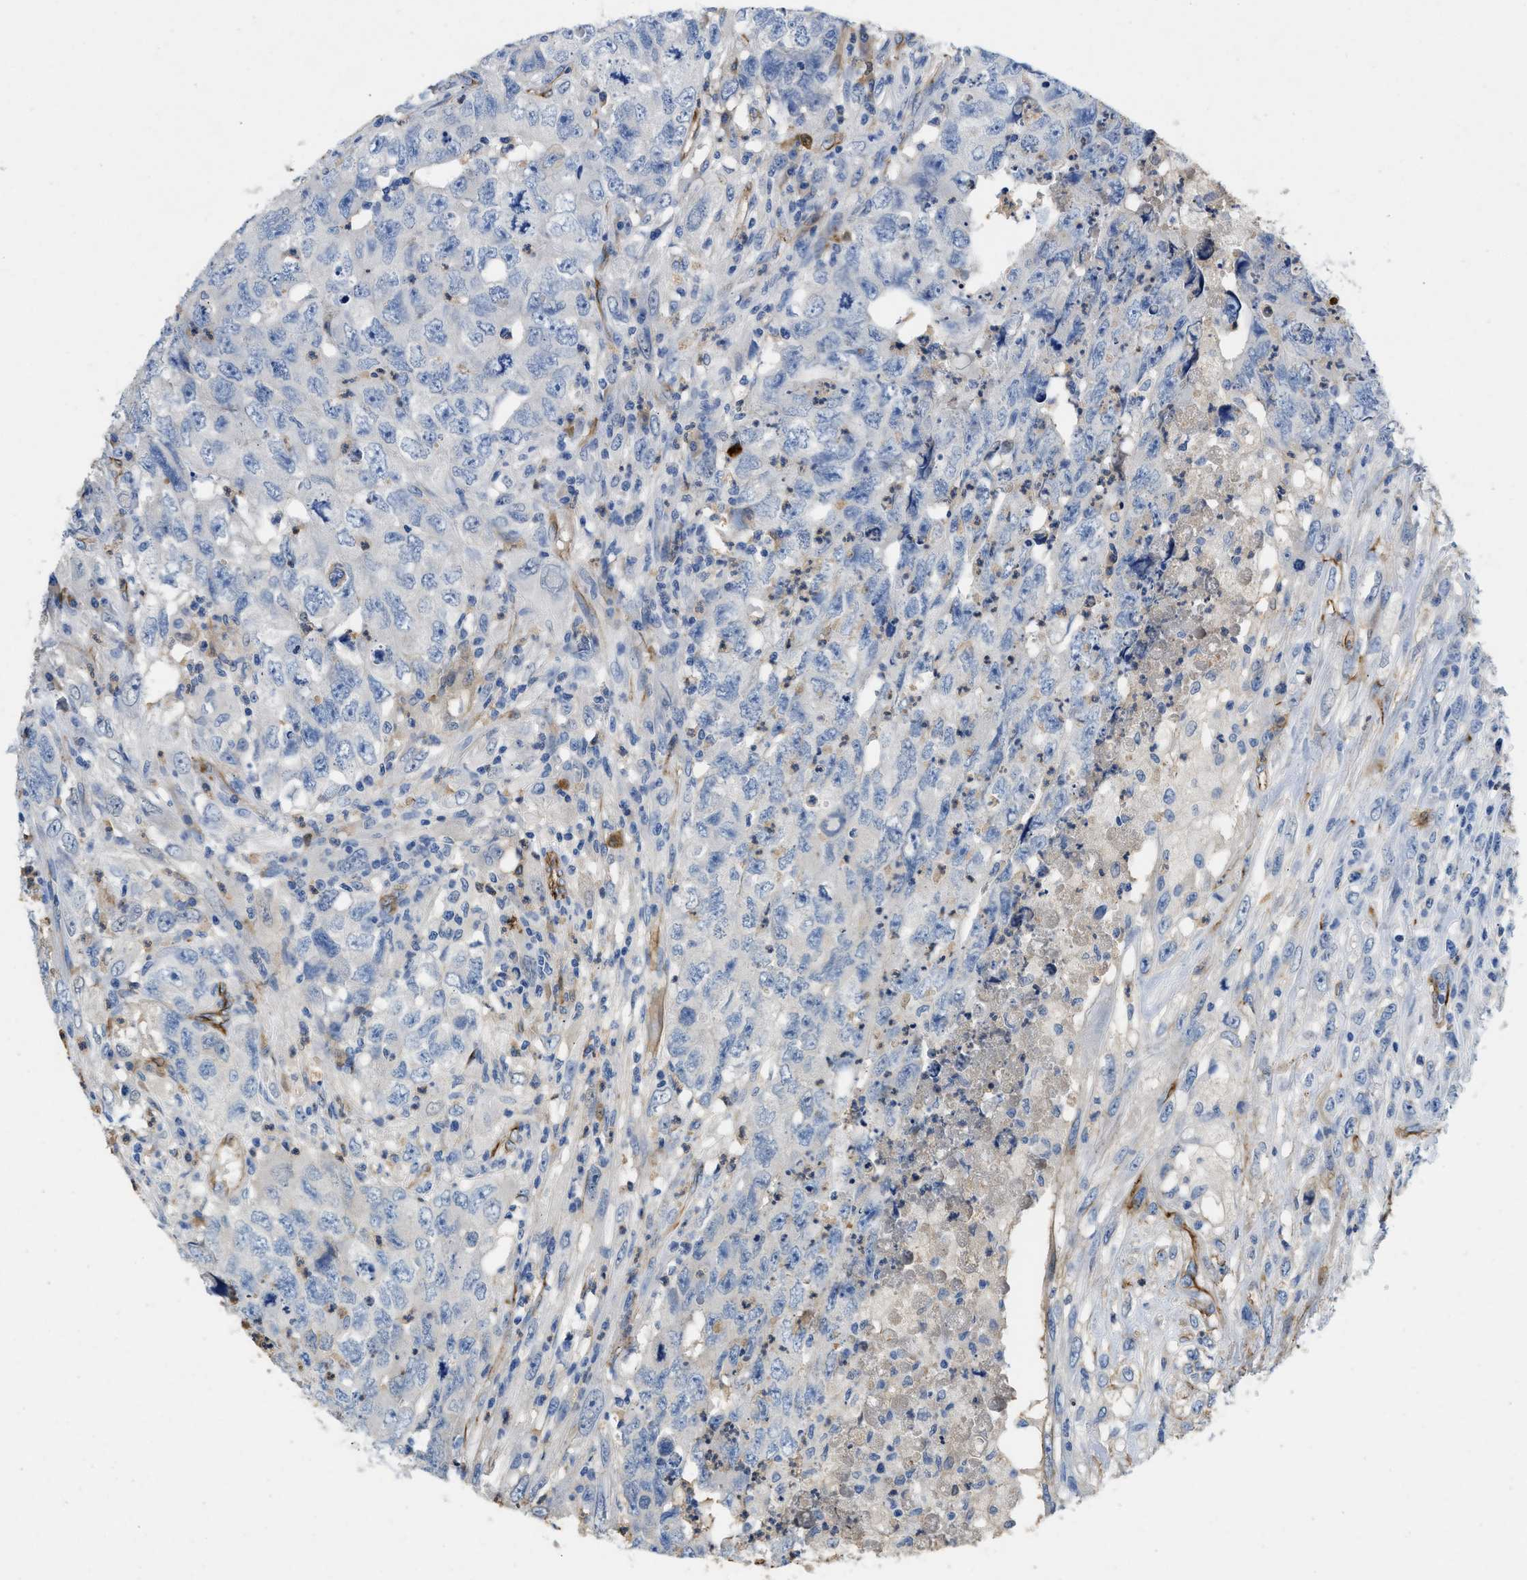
{"staining": {"intensity": "negative", "quantity": "none", "location": "none"}, "tissue": "testis cancer", "cell_type": "Tumor cells", "image_type": "cancer", "snomed": [{"axis": "morphology", "description": "Carcinoma, Embryonal, NOS"}, {"axis": "topography", "description": "Testis"}], "caption": "Tumor cells show no significant protein staining in testis cancer. (Immunohistochemistry, brightfield microscopy, high magnification).", "gene": "SPEG", "patient": {"sex": "male", "age": 32}}